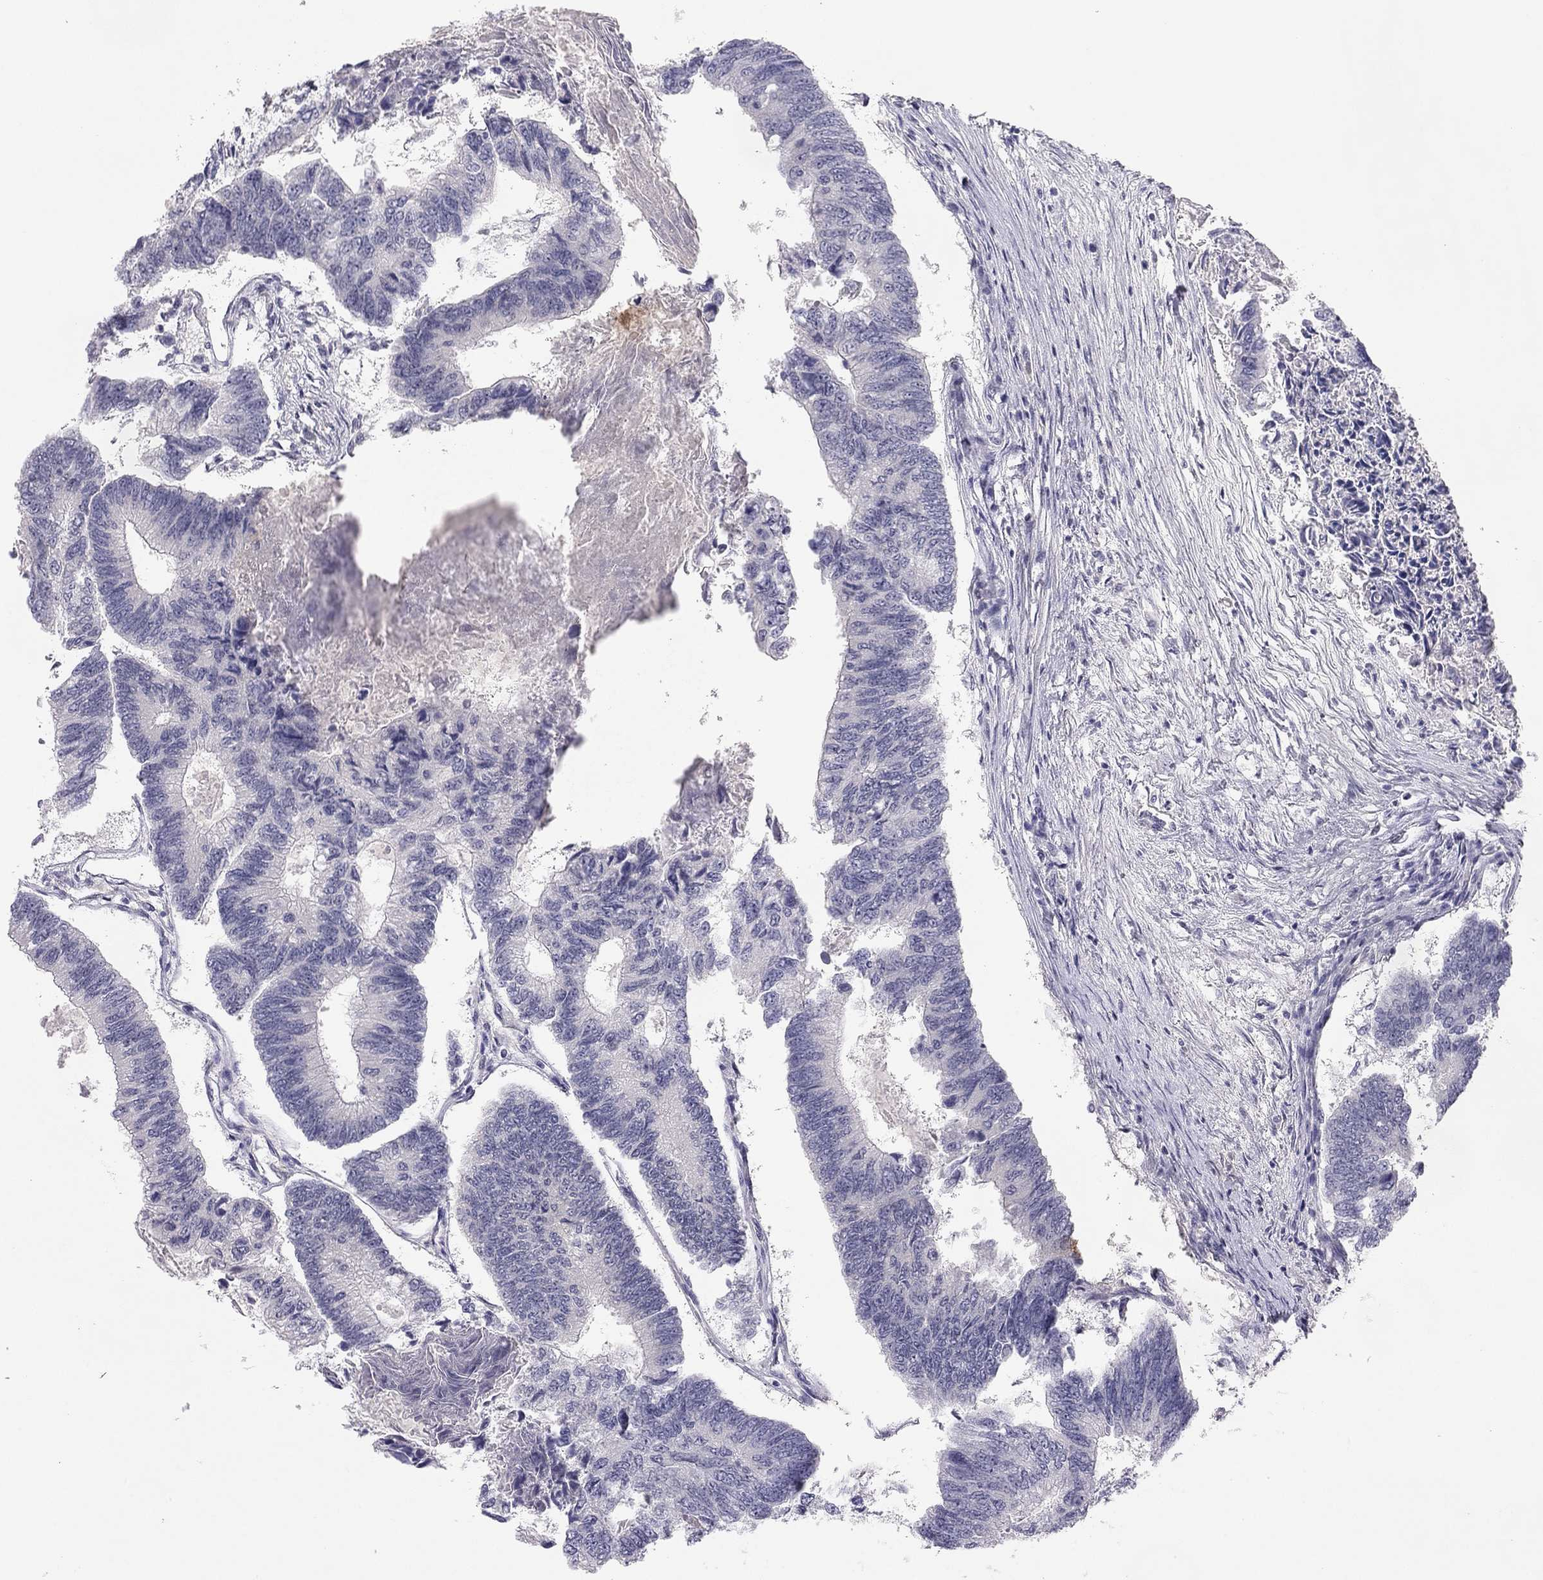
{"staining": {"intensity": "negative", "quantity": "none", "location": "none"}, "tissue": "colorectal cancer", "cell_type": "Tumor cells", "image_type": "cancer", "snomed": [{"axis": "morphology", "description": "Adenocarcinoma, NOS"}, {"axis": "topography", "description": "Colon"}], "caption": "Immunohistochemistry (IHC) histopathology image of neoplastic tissue: adenocarcinoma (colorectal) stained with DAB (3,3'-diaminobenzidine) exhibits no significant protein staining in tumor cells. The staining was performed using DAB (3,3'-diaminobenzidine) to visualize the protein expression in brown, while the nuclei were stained in blue with hematoxylin (Magnification: 20x).", "gene": "ADORA2A", "patient": {"sex": "female", "age": 65}}